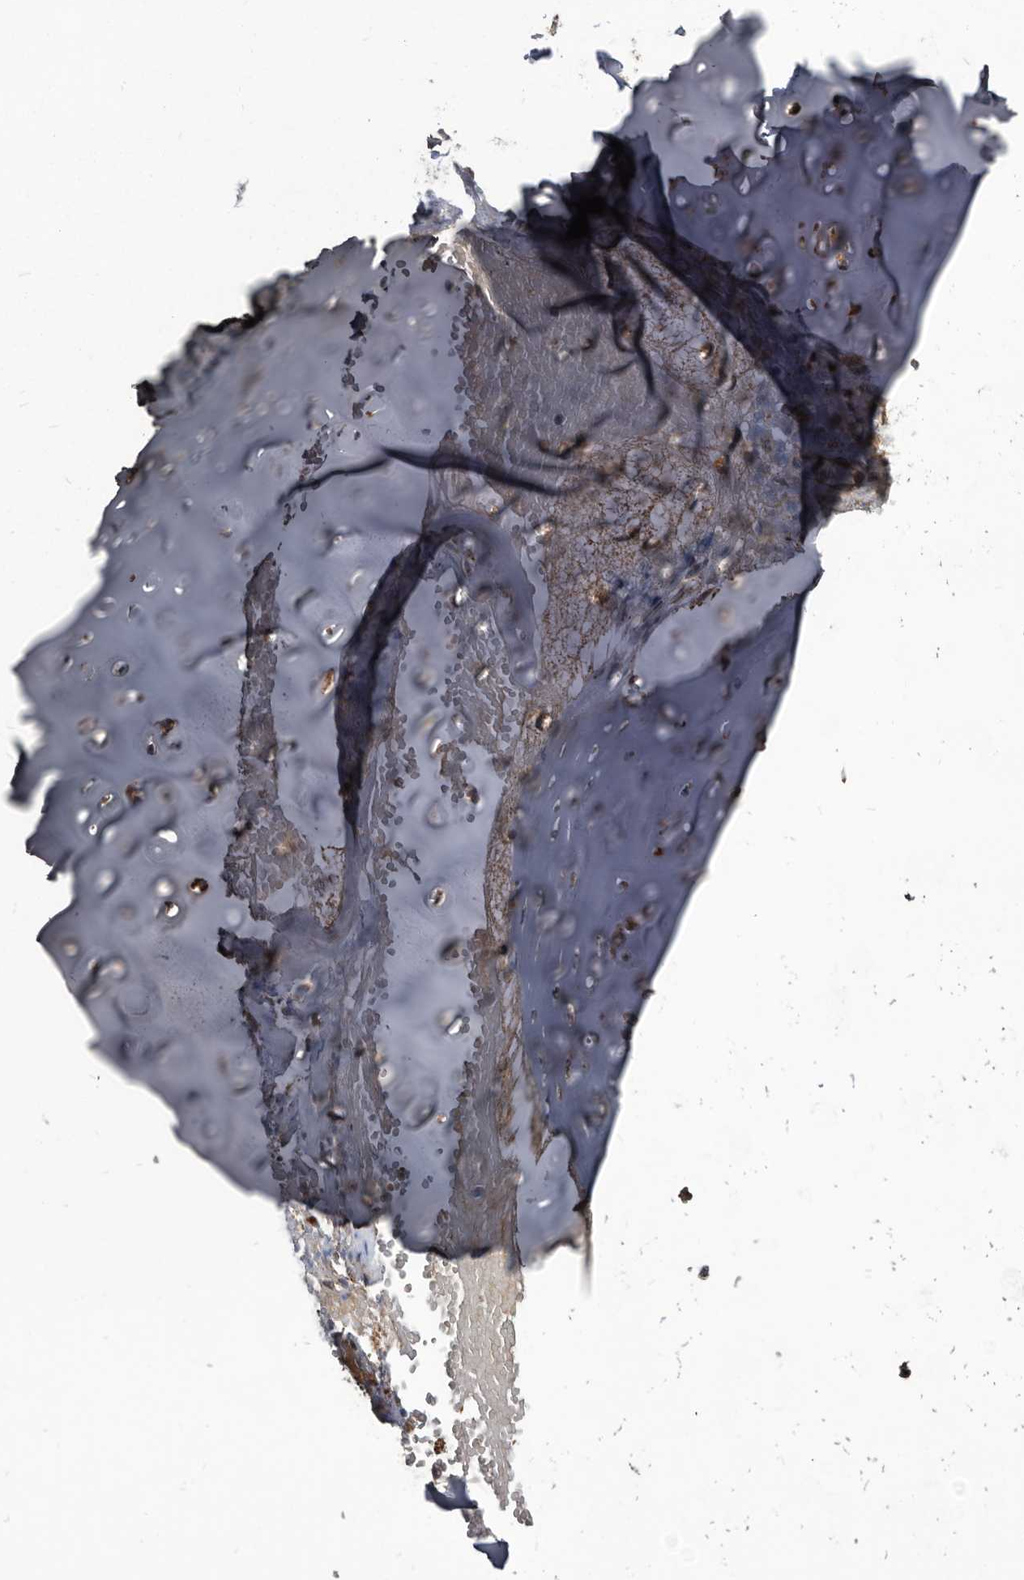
{"staining": {"intensity": "moderate", "quantity": ">75%", "location": "cytoplasmic/membranous"}, "tissue": "adipose tissue", "cell_type": "Adipocytes", "image_type": "normal", "snomed": [{"axis": "morphology", "description": "Normal tissue, NOS"}, {"axis": "morphology", "description": "Basal cell carcinoma"}, {"axis": "topography", "description": "Cartilage tissue"}, {"axis": "topography", "description": "Nasopharynx"}, {"axis": "topography", "description": "Oral tissue"}], "caption": "Moderate cytoplasmic/membranous positivity is appreciated in about >75% of adipocytes in benign adipose tissue. The staining was performed using DAB, with brown indicating positive protein expression. Nuclei are stained blue with hematoxylin.", "gene": "CTSA", "patient": {"sex": "female", "age": 77}}